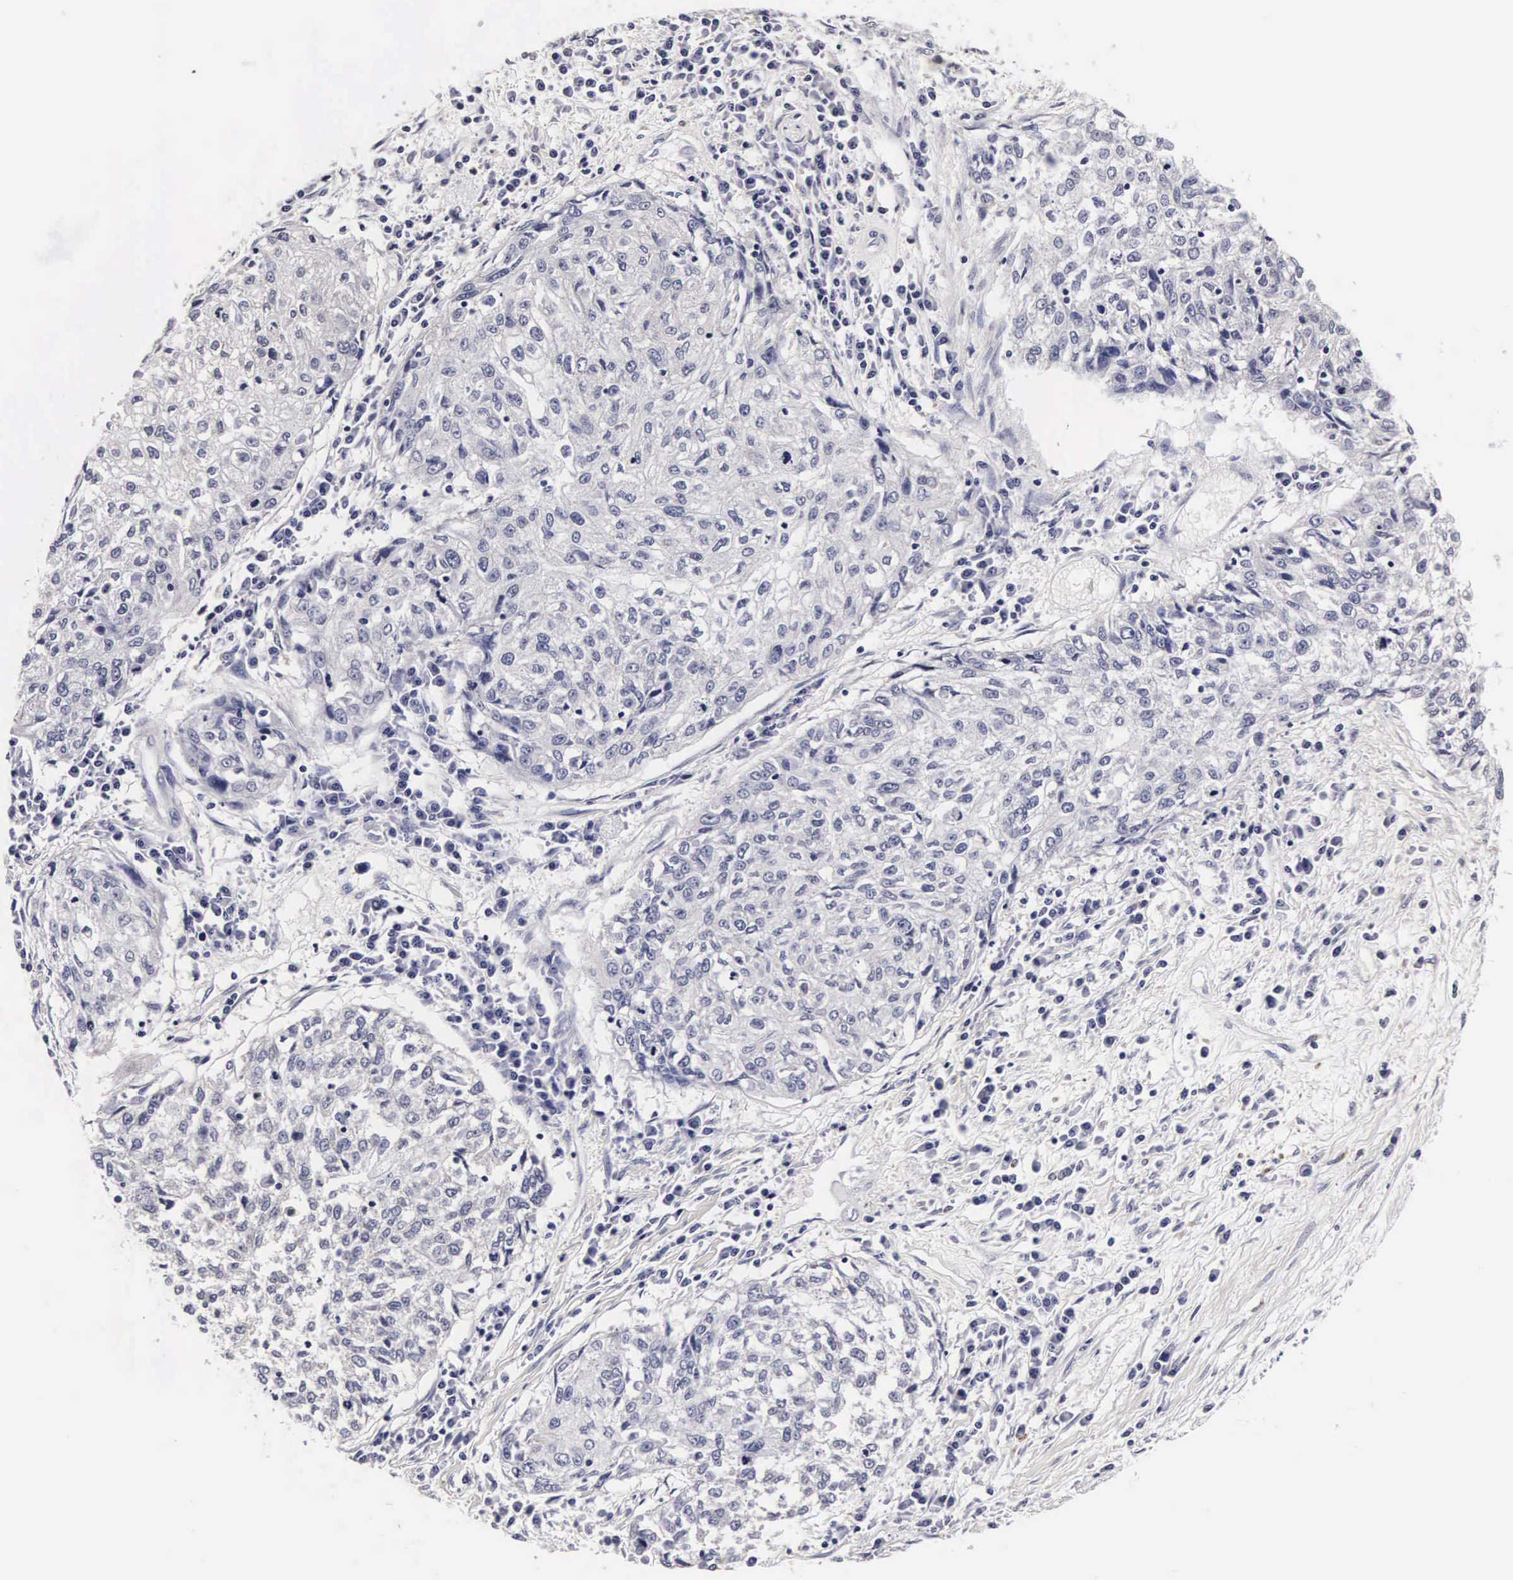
{"staining": {"intensity": "negative", "quantity": "none", "location": "none"}, "tissue": "cervical cancer", "cell_type": "Tumor cells", "image_type": "cancer", "snomed": [{"axis": "morphology", "description": "Squamous cell carcinoma, NOS"}, {"axis": "topography", "description": "Cervix"}], "caption": "IHC image of human squamous cell carcinoma (cervical) stained for a protein (brown), which demonstrates no expression in tumor cells.", "gene": "RNASE6", "patient": {"sex": "female", "age": 57}}